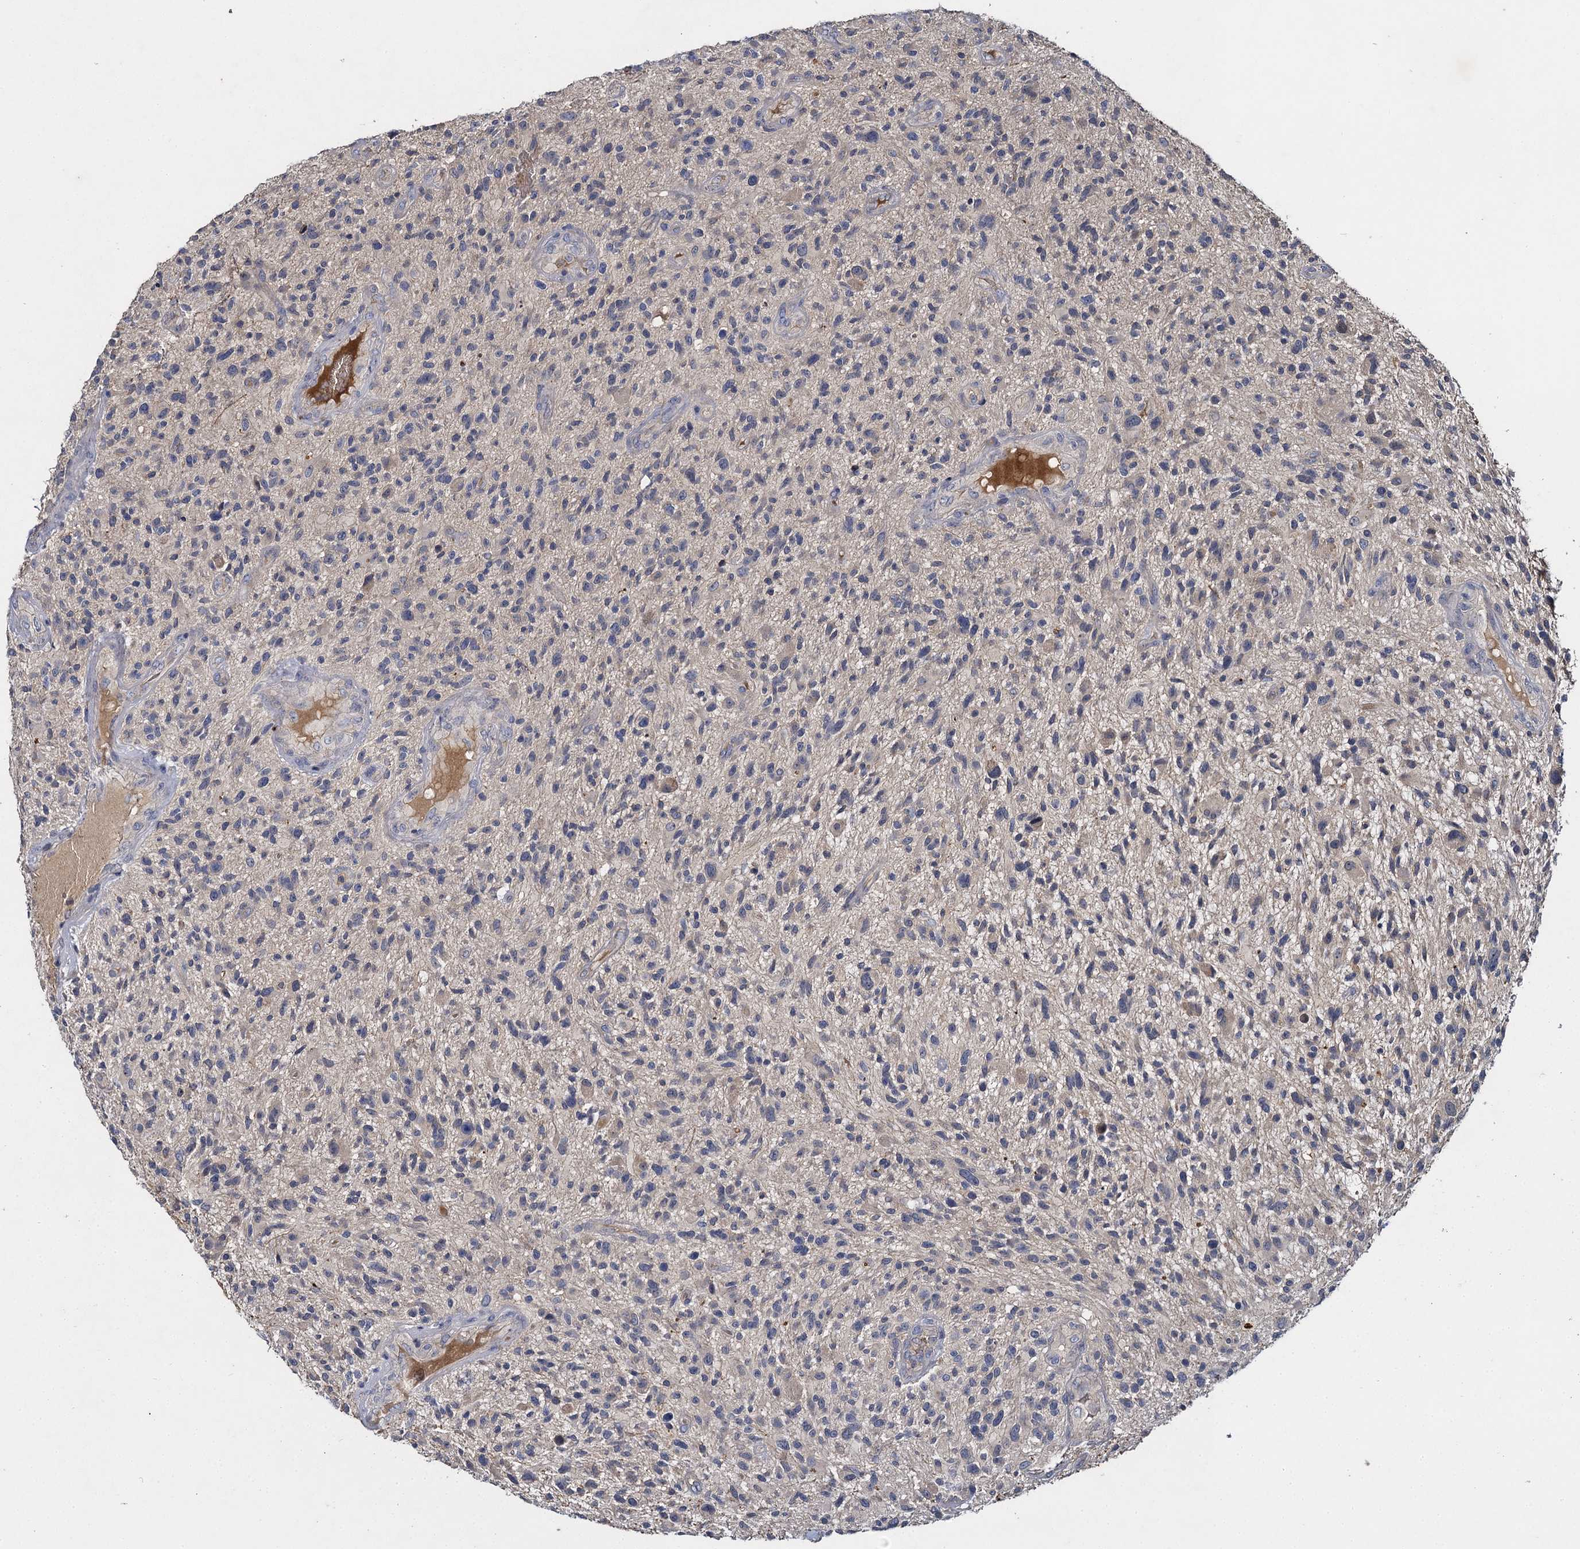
{"staining": {"intensity": "negative", "quantity": "none", "location": "none"}, "tissue": "glioma", "cell_type": "Tumor cells", "image_type": "cancer", "snomed": [{"axis": "morphology", "description": "Glioma, malignant, High grade"}, {"axis": "topography", "description": "Brain"}], "caption": "The IHC image has no significant staining in tumor cells of malignant glioma (high-grade) tissue. (DAB immunohistochemistry (IHC), high magnification).", "gene": "SLC11A2", "patient": {"sex": "male", "age": 47}}